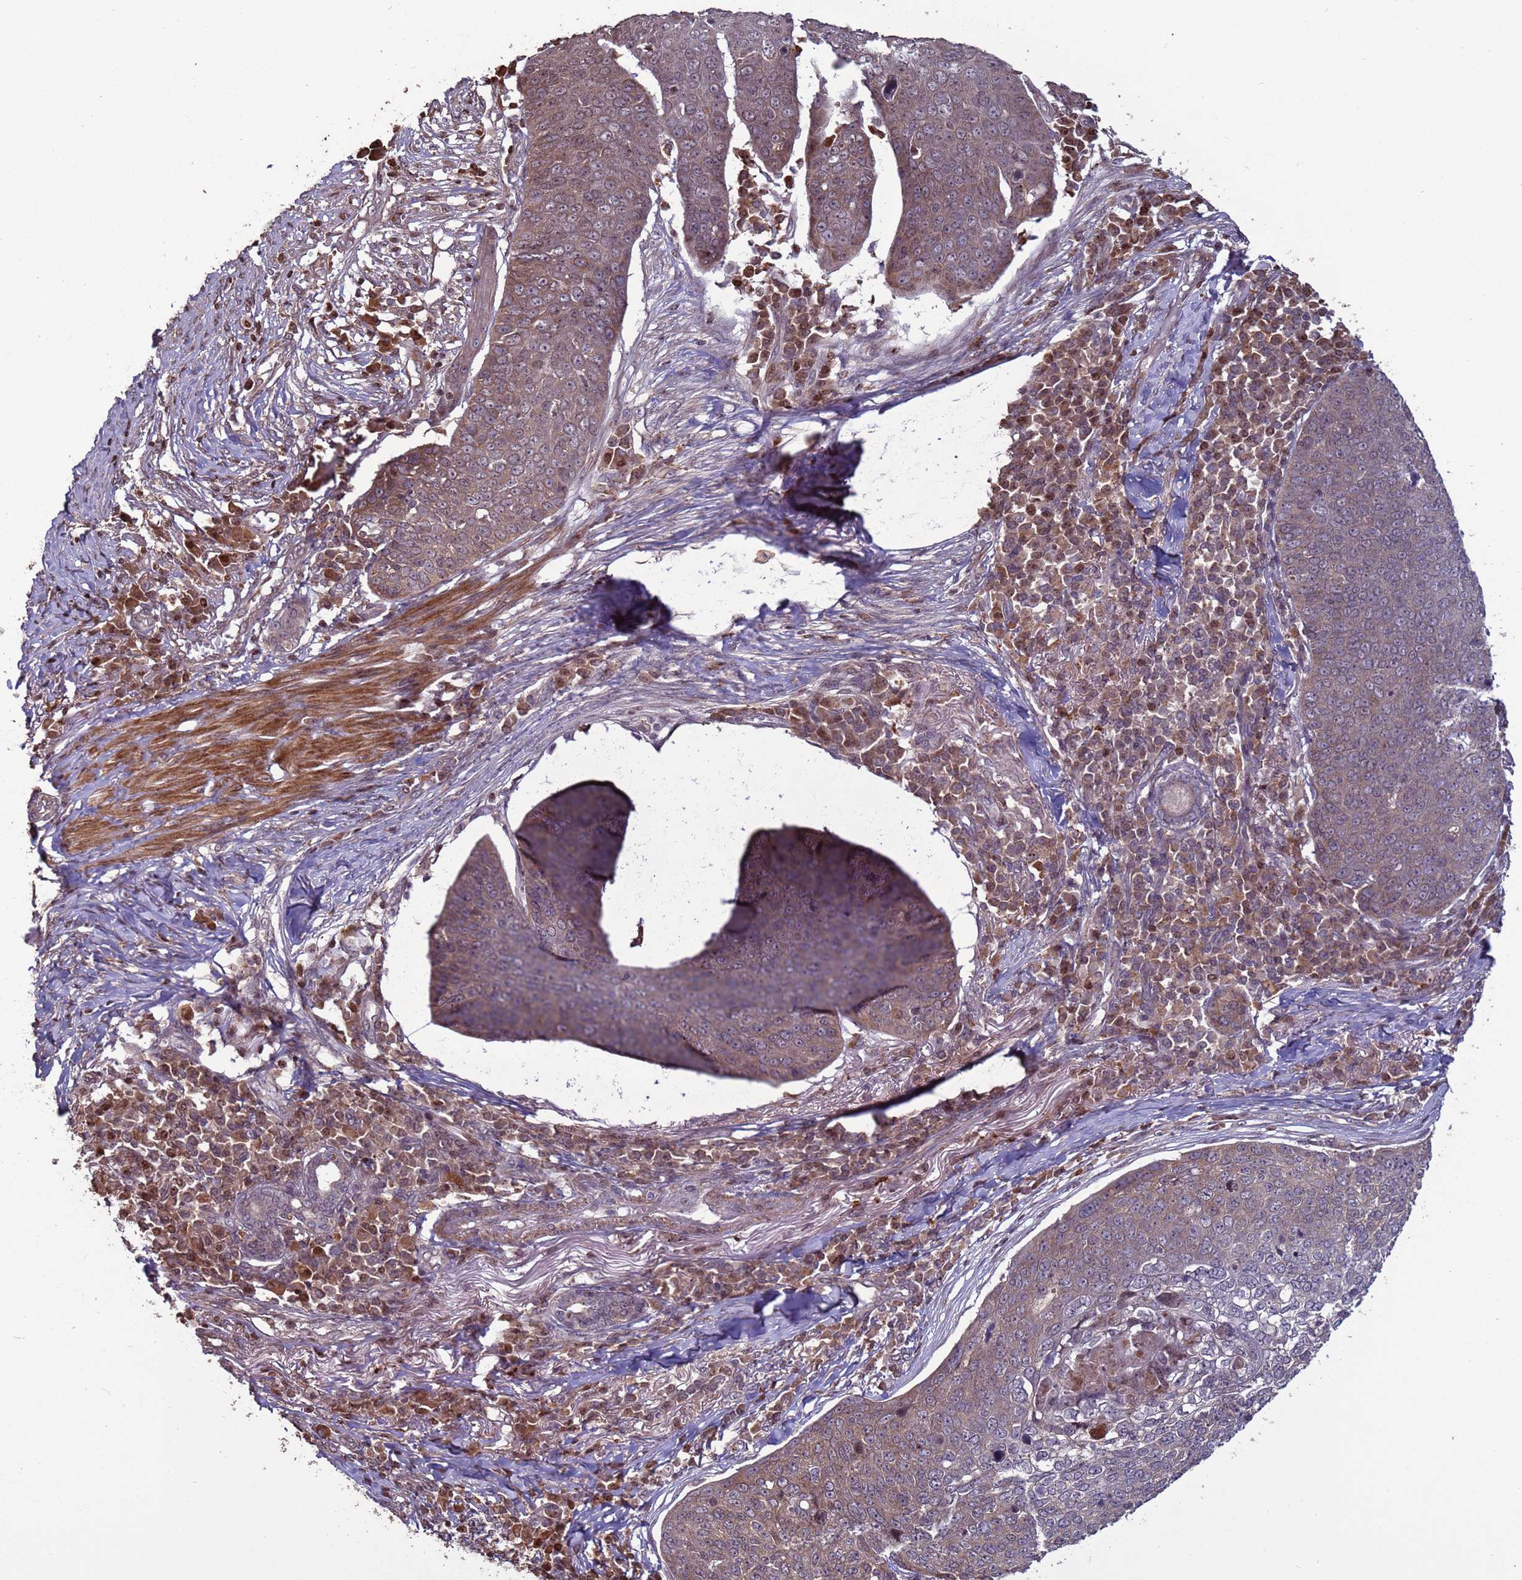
{"staining": {"intensity": "weak", "quantity": "<25%", "location": "cytoplasmic/membranous"}, "tissue": "skin cancer", "cell_type": "Tumor cells", "image_type": "cancer", "snomed": [{"axis": "morphology", "description": "Squamous cell carcinoma, NOS"}, {"axis": "topography", "description": "Skin"}], "caption": "IHC of human skin squamous cell carcinoma demonstrates no expression in tumor cells.", "gene": "HGH1", "patient": {"sex": "male", "age": 71}}